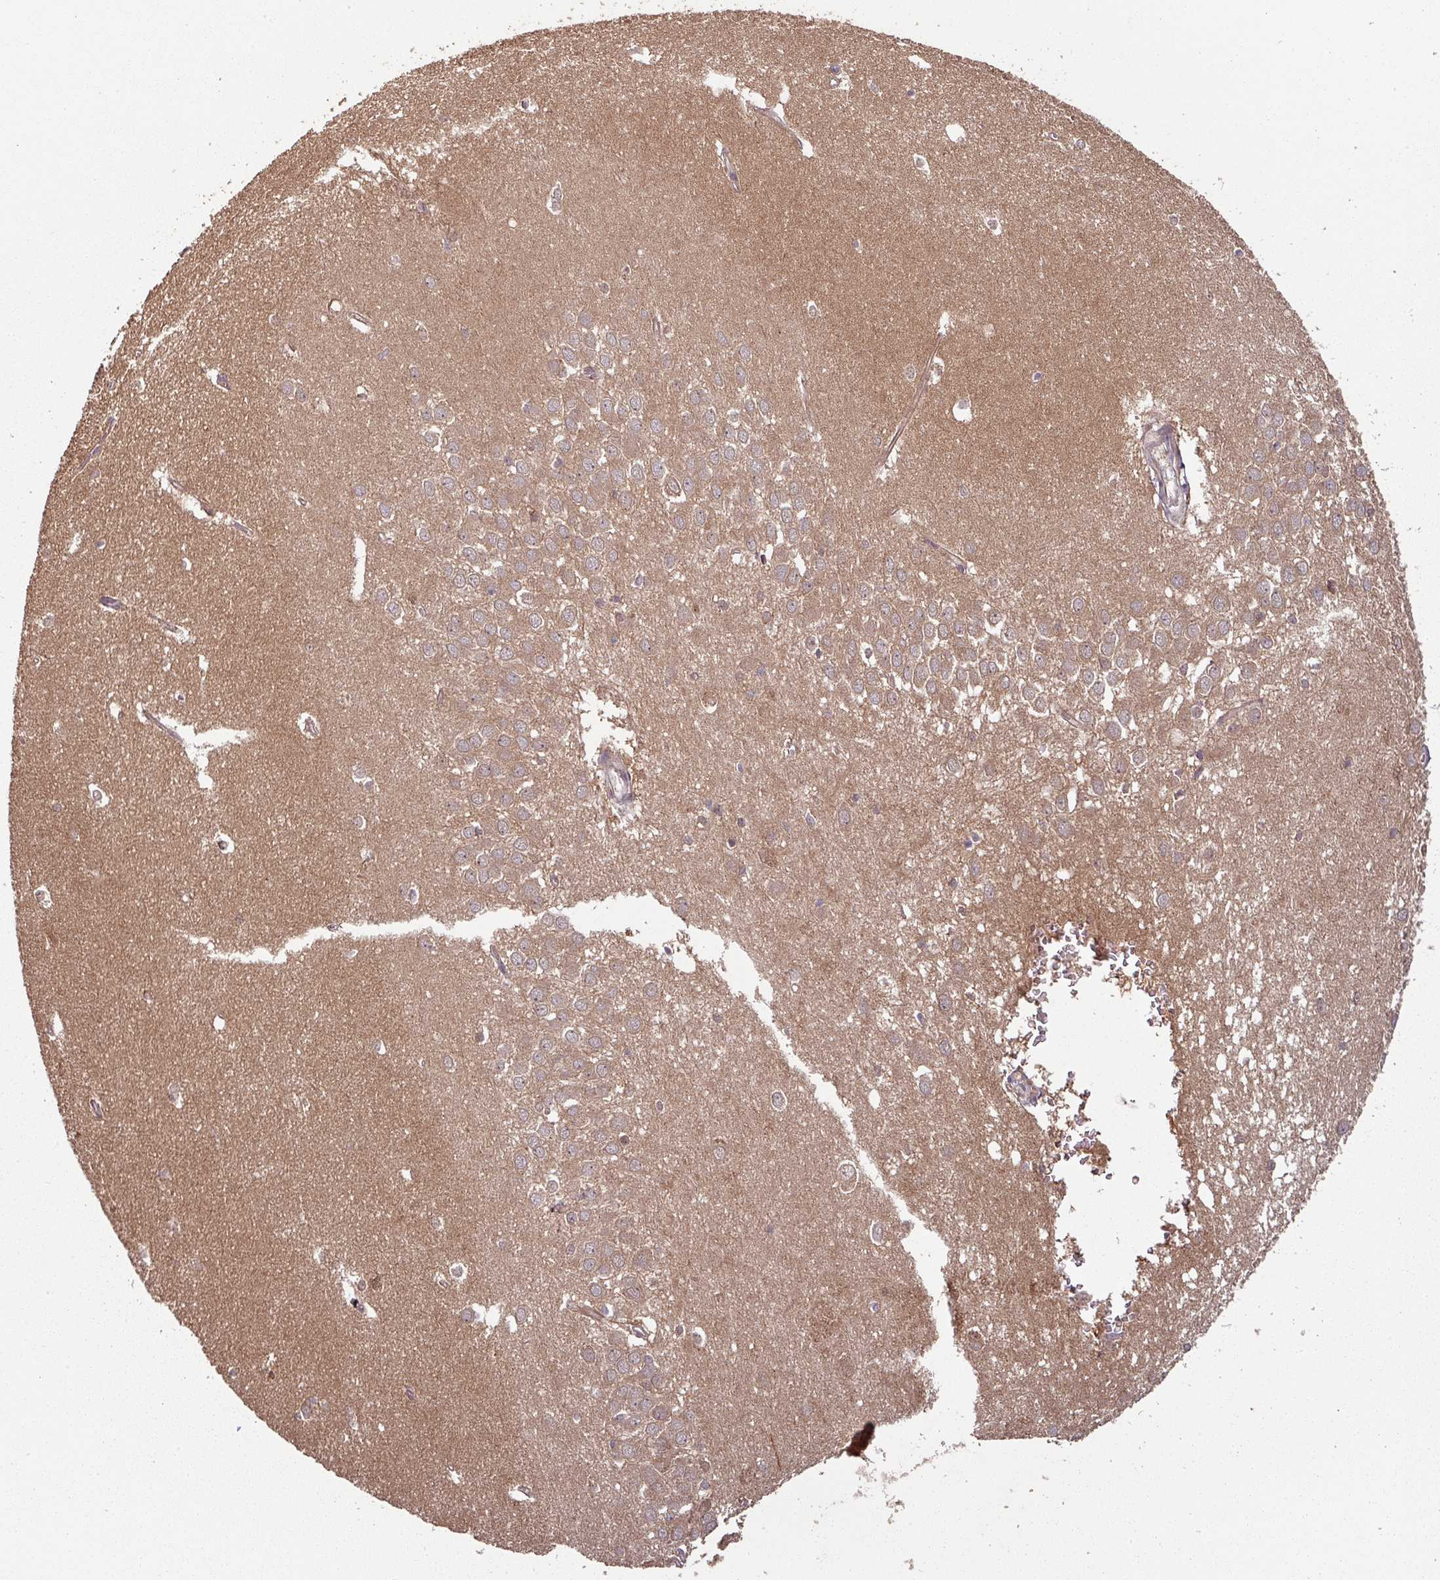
{"staining": {"intensity": "weak", "quantity": "25%-75%", "location": "cytoplasmic/membranous"}, "tissue": "hippocampus", "cell_type": "Glial cells", "image_type": "normal", "snomed": [{"axis": "morphology", "description": "Normal tissue, NOS"}, {"axis": "topography", "description": "Hippocampus"}], "caption": "A high-resolution image shows immunohistochemistry (IHC) staining of normal hippocampus, which demonstrates weak cytoplasmic/membranous positivity in about 25%-75% of glial cells. The staining was performed using DAB, with brown indicating positive protein expression. Nuclei are stained blue with hematoxylin.", "gene": "GSKIP", "patient": {"sex": "female", "age": 64}}